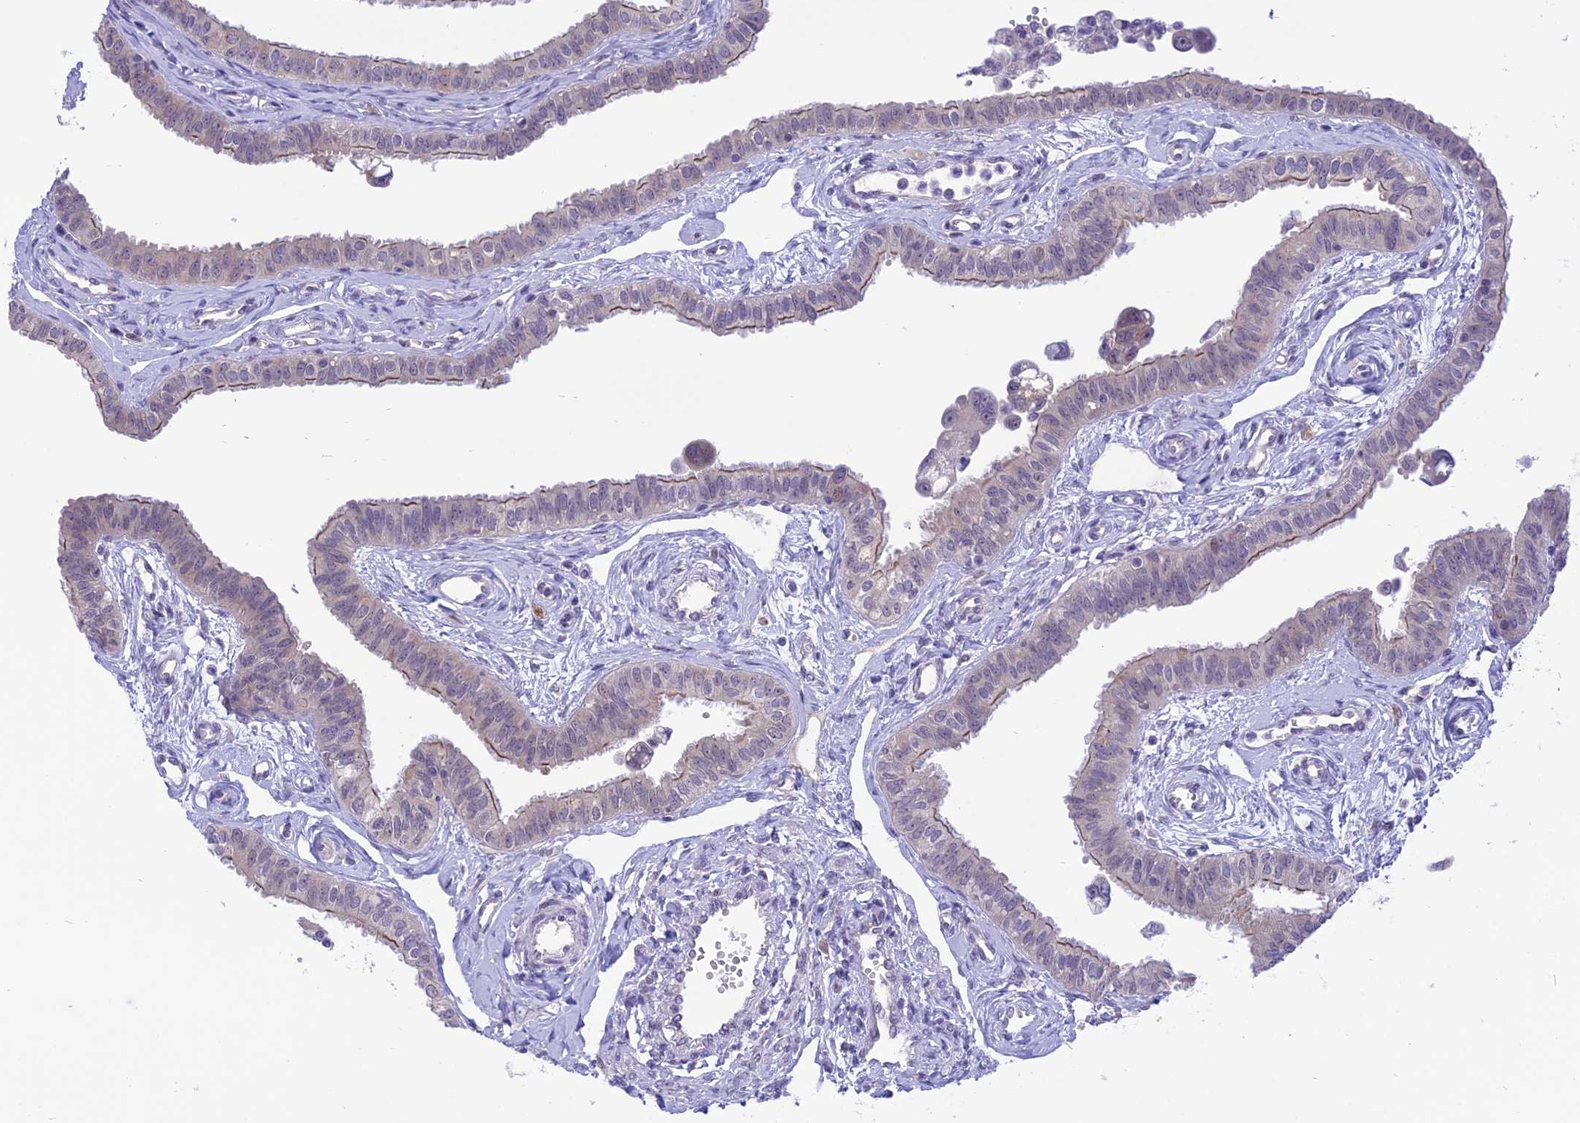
{"staining": {"intensity": "moderate", "quantity": "25%-75%", "location": "cytoplasmic/membranous"}, "tissue": "fallopian tube", "cell_type": "Glandular cells", "image_type": "normal", "snomed": [{"axis": "morphology", "description": "Normal tissue, NOS"}, {"axis": "morphology", "description": "Carcinoma, NOS"}, {"axis": "topography", "description": "Fallopian tube"}, {"axis": "topography", "description": "Ovary"}], "caption": "Immunohistochemical staining of unremarkable human fallopian tube exhibits 25%-75% levels of moderate cytoplasmic/membranous protein positivity in about 25%-75% of glandular cells. Ihc stains the protein in brown and the nuclei are stained blue.", "gene": "ZNF837", "patient": {"sex": "female", "age": 59}}